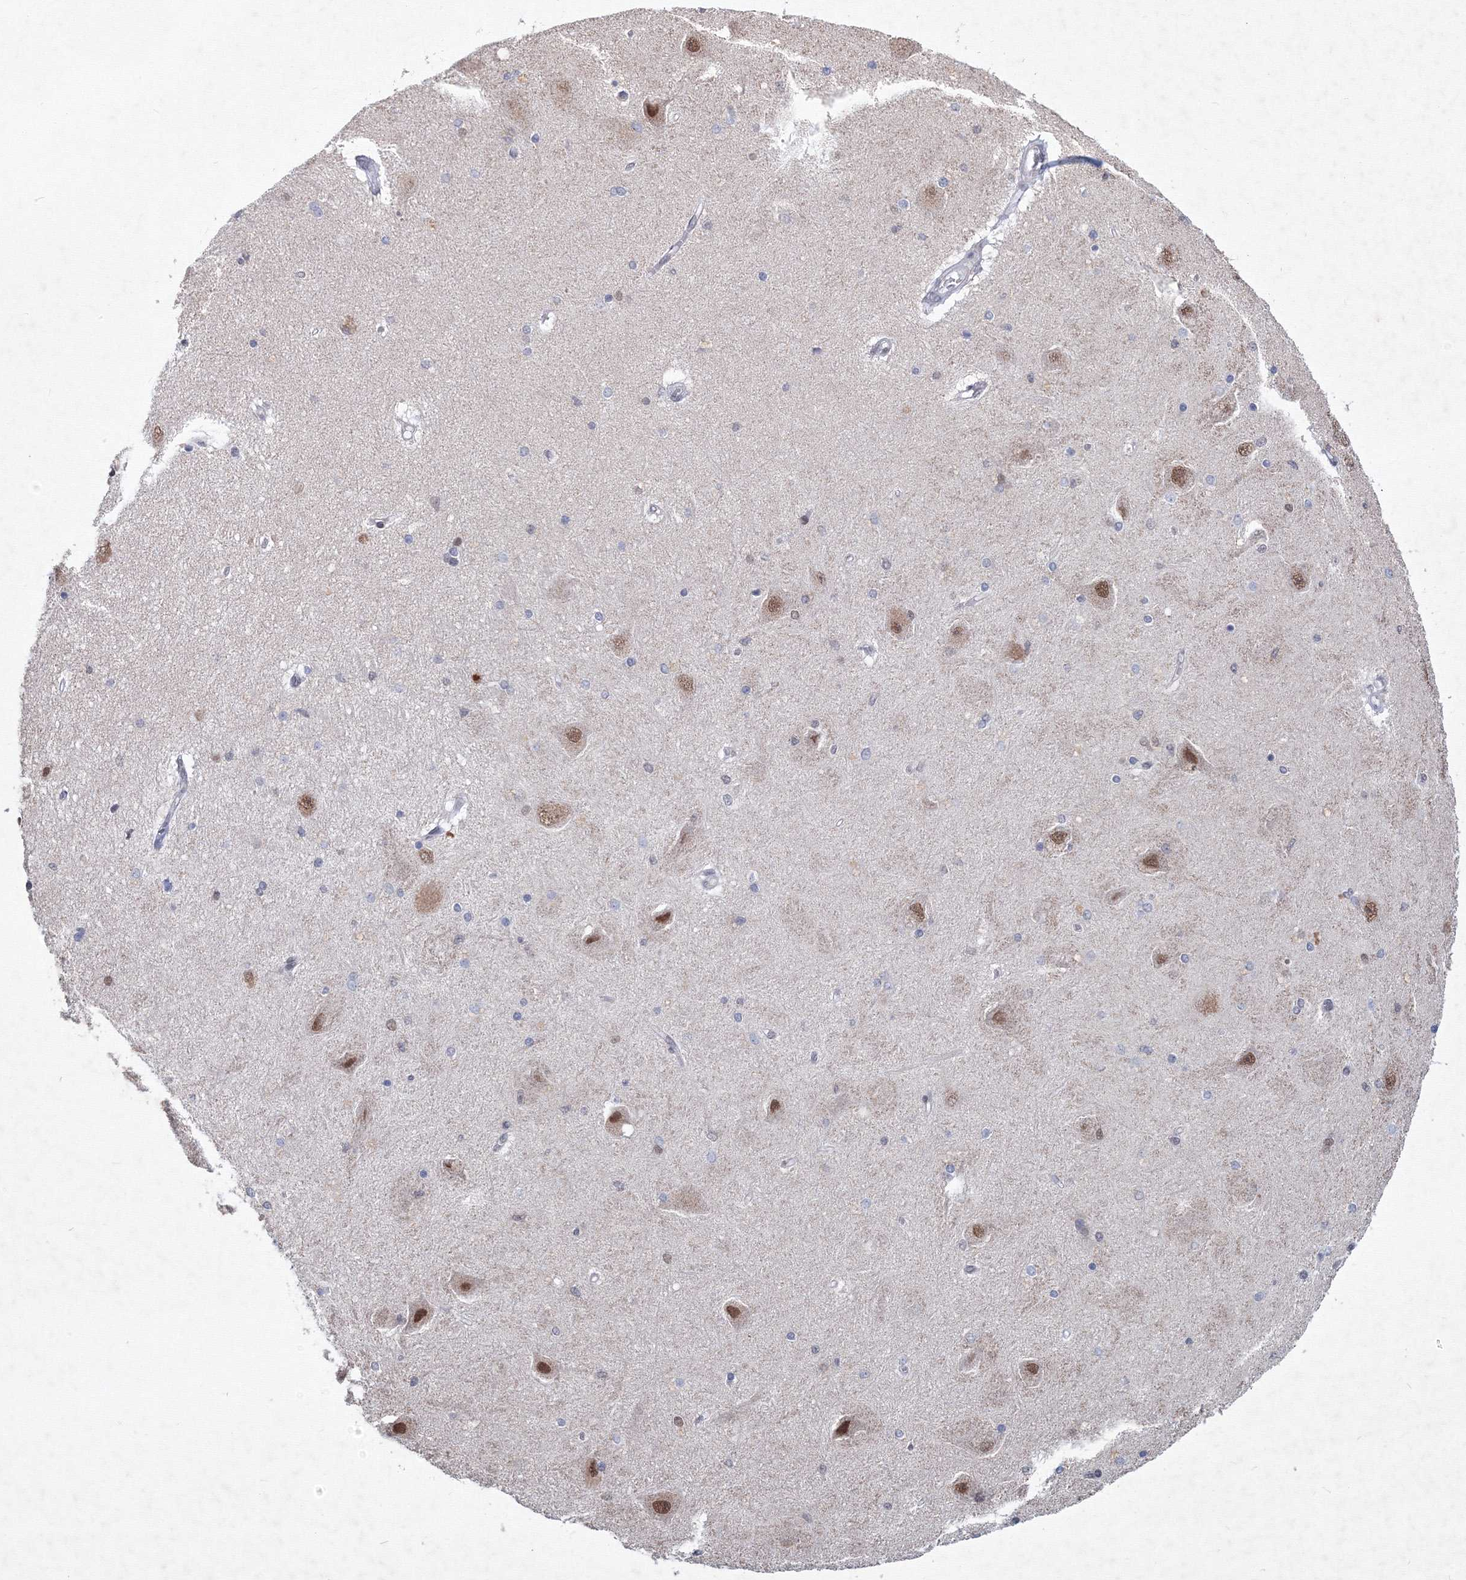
{"staining": {"intensity": "negative", "quantity": "none", "location": "none"}, "tissue": "hippocampus", "cell_type": "Glial cells", "image_type": "normal", "snomed": [{"axis": "morphology", "description": "Normal tissue, NOS"}, {"axis": "topography", "description": "Hippocampus"}], "caption": "The immunohistochemistry micrograph has no significant positivity in glial cells of hippocampus. (Brightfield microscopy of DAB (3,3'-diaminobenzidine) IHC at high magnification).", "gene": "SF3B6", "patient": {"sex": "female", "age": 54}}